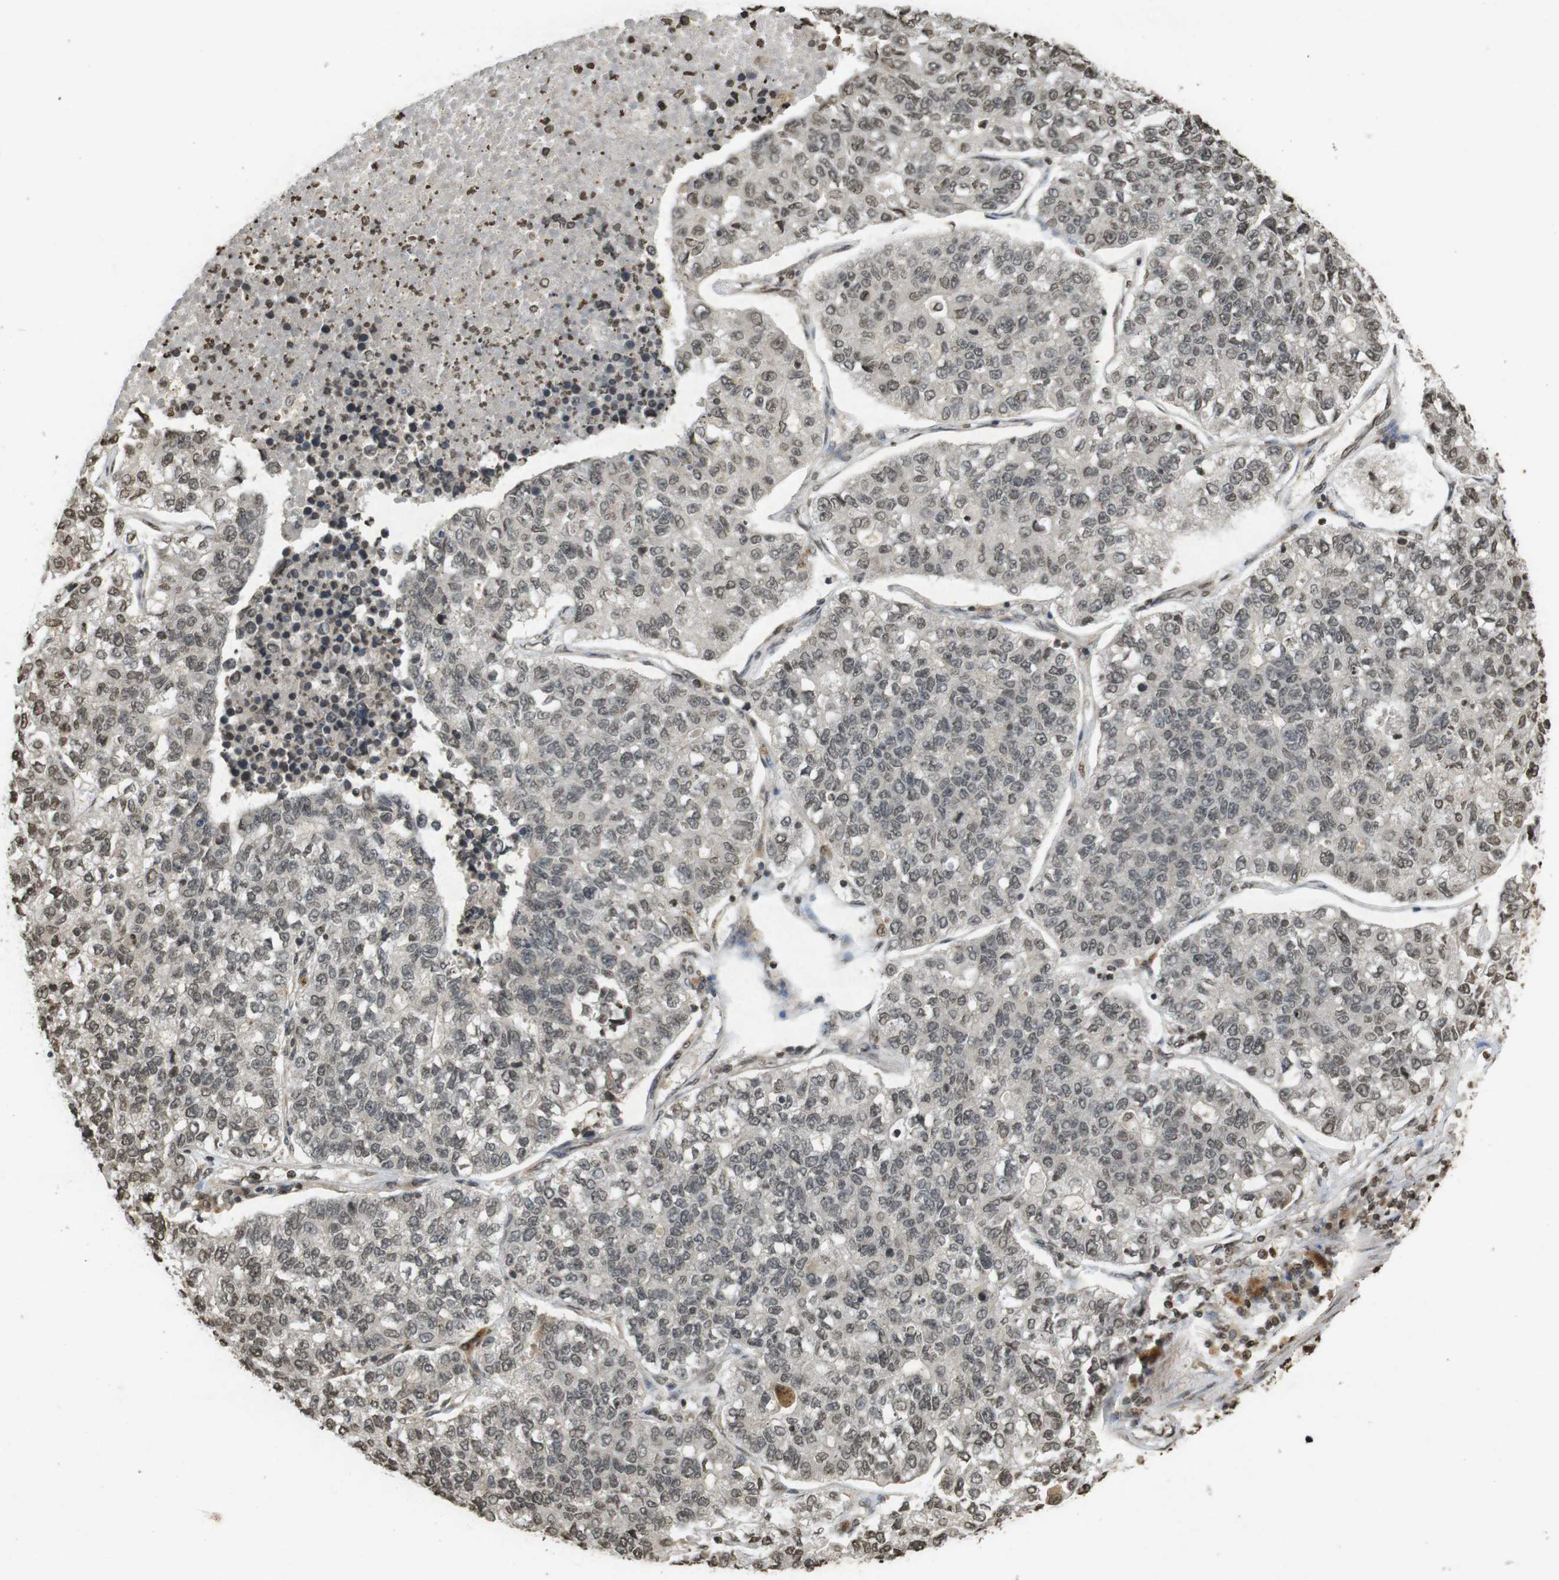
{"staining": {"intensity": "weak", "quantity": ">75%", "location": "nuclear"}, "tissue": "lung cancer", "cell_type": "Tumor cells", "image_type": "cancer", "snomed": [{"axis": "morphology", "description": "Adenocarcinoma, NOS"}, {"axis": "topography", "description": "Lung"}], "caption": "Lung adenocarcinoma was stained to show a protein in brown. There is low levels of weak nuclear positivity in approximately >75% of tumor cells.", "gene": "ORC4", "patient": {"sex": "male", "age": 49}}